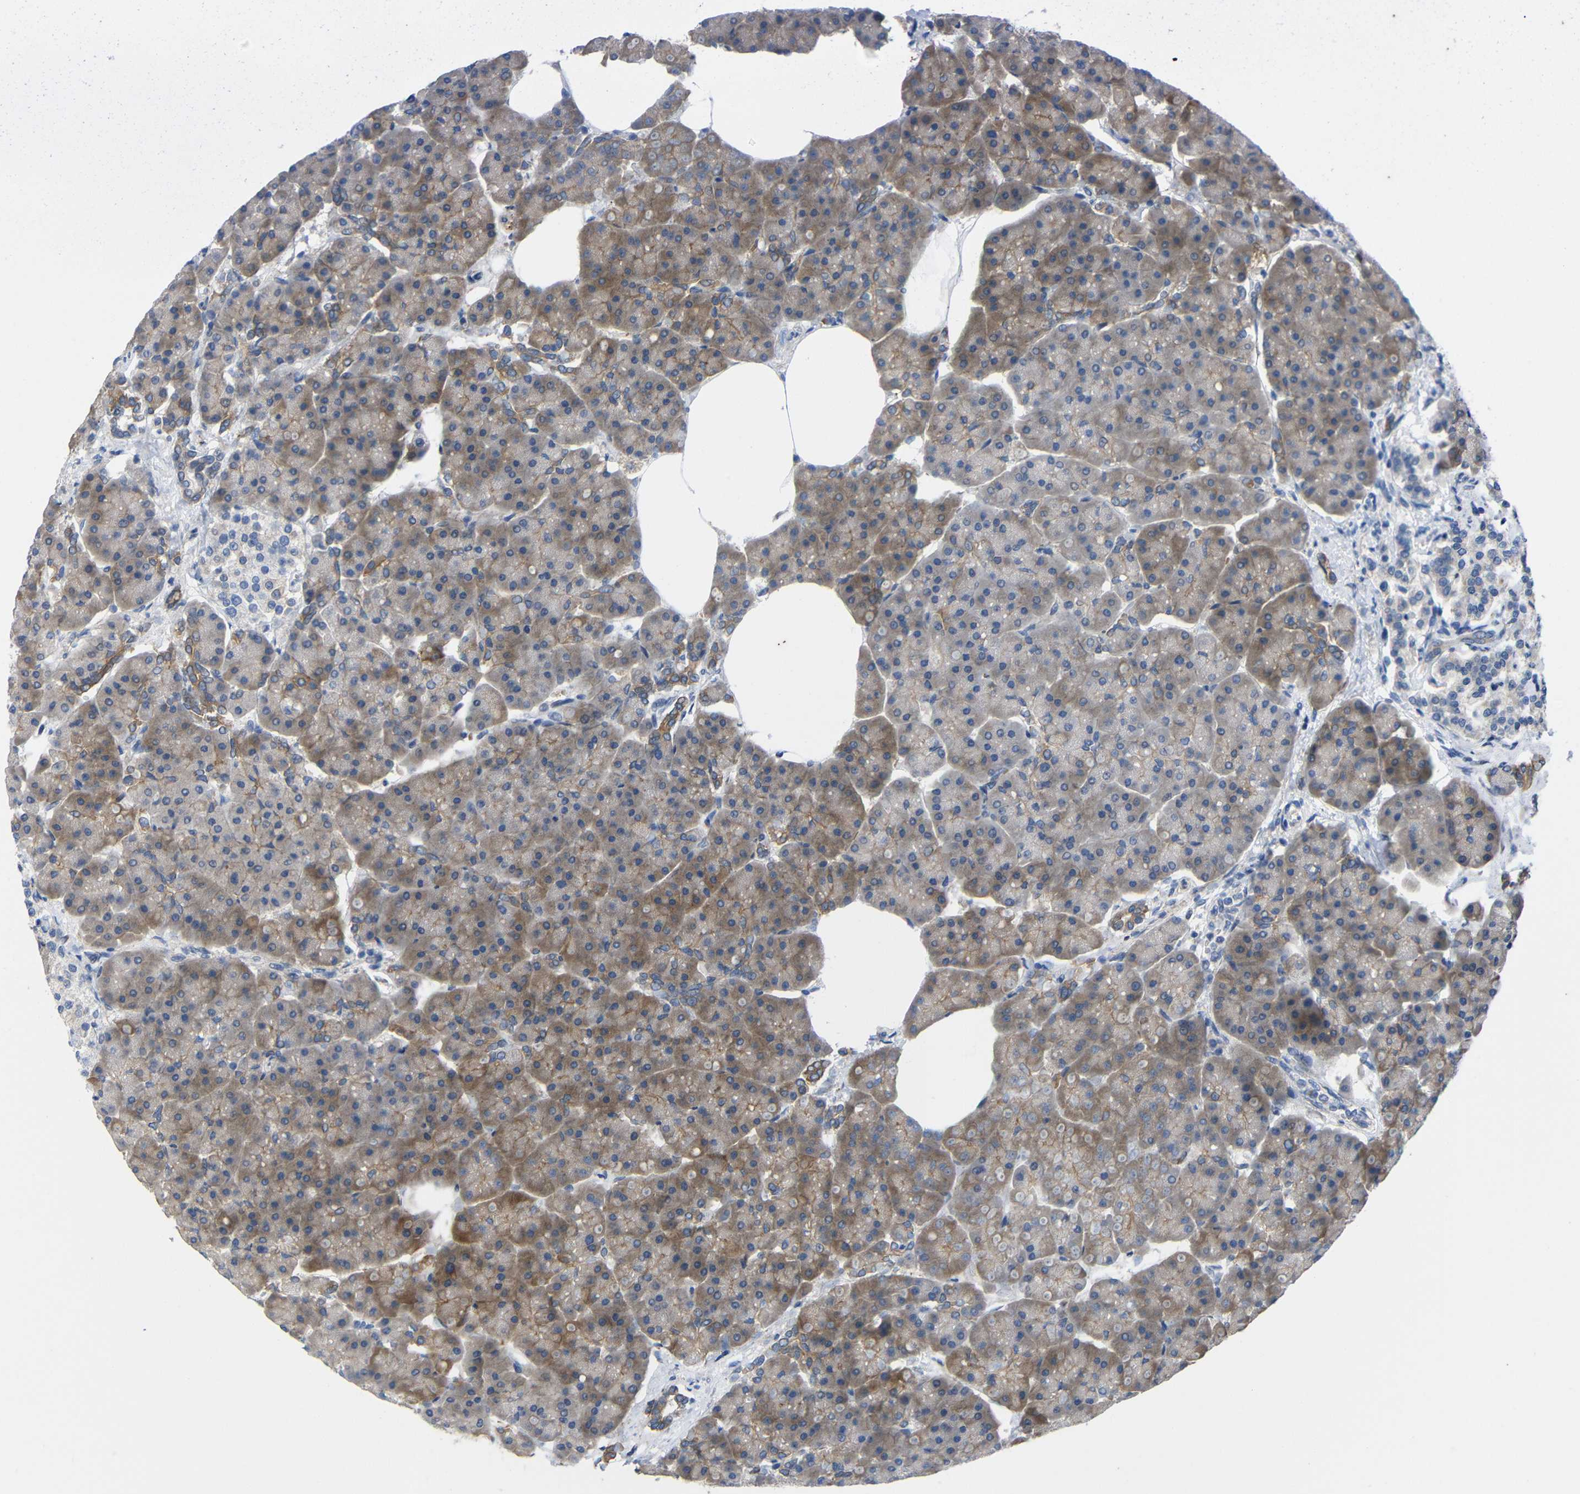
{"staining": {"intensity": "moderate", "quantity": ">75%", "location": "cytoplasmic/membranous"}, "tissue": "pancreas", "cell_type": "Exocrine glandular cells", "image_type": "normal", "snomed": [{"axis": "morphology", "description": "Normal tissue, NOS"}, {"axis": "topography", "description": "Pancreas"}], "caption": "Exocrine glandular cells exhibit moderate cytoplasmic/membranous positivity in approximately >75% of cells in benign pancreas. (DAB (3,3'-diaminobenzidine) IHC, brown staining for protein, blue staining for nuclei).", "gene": "CMTM1", "patient": {"sex": "female", "age": 70}}